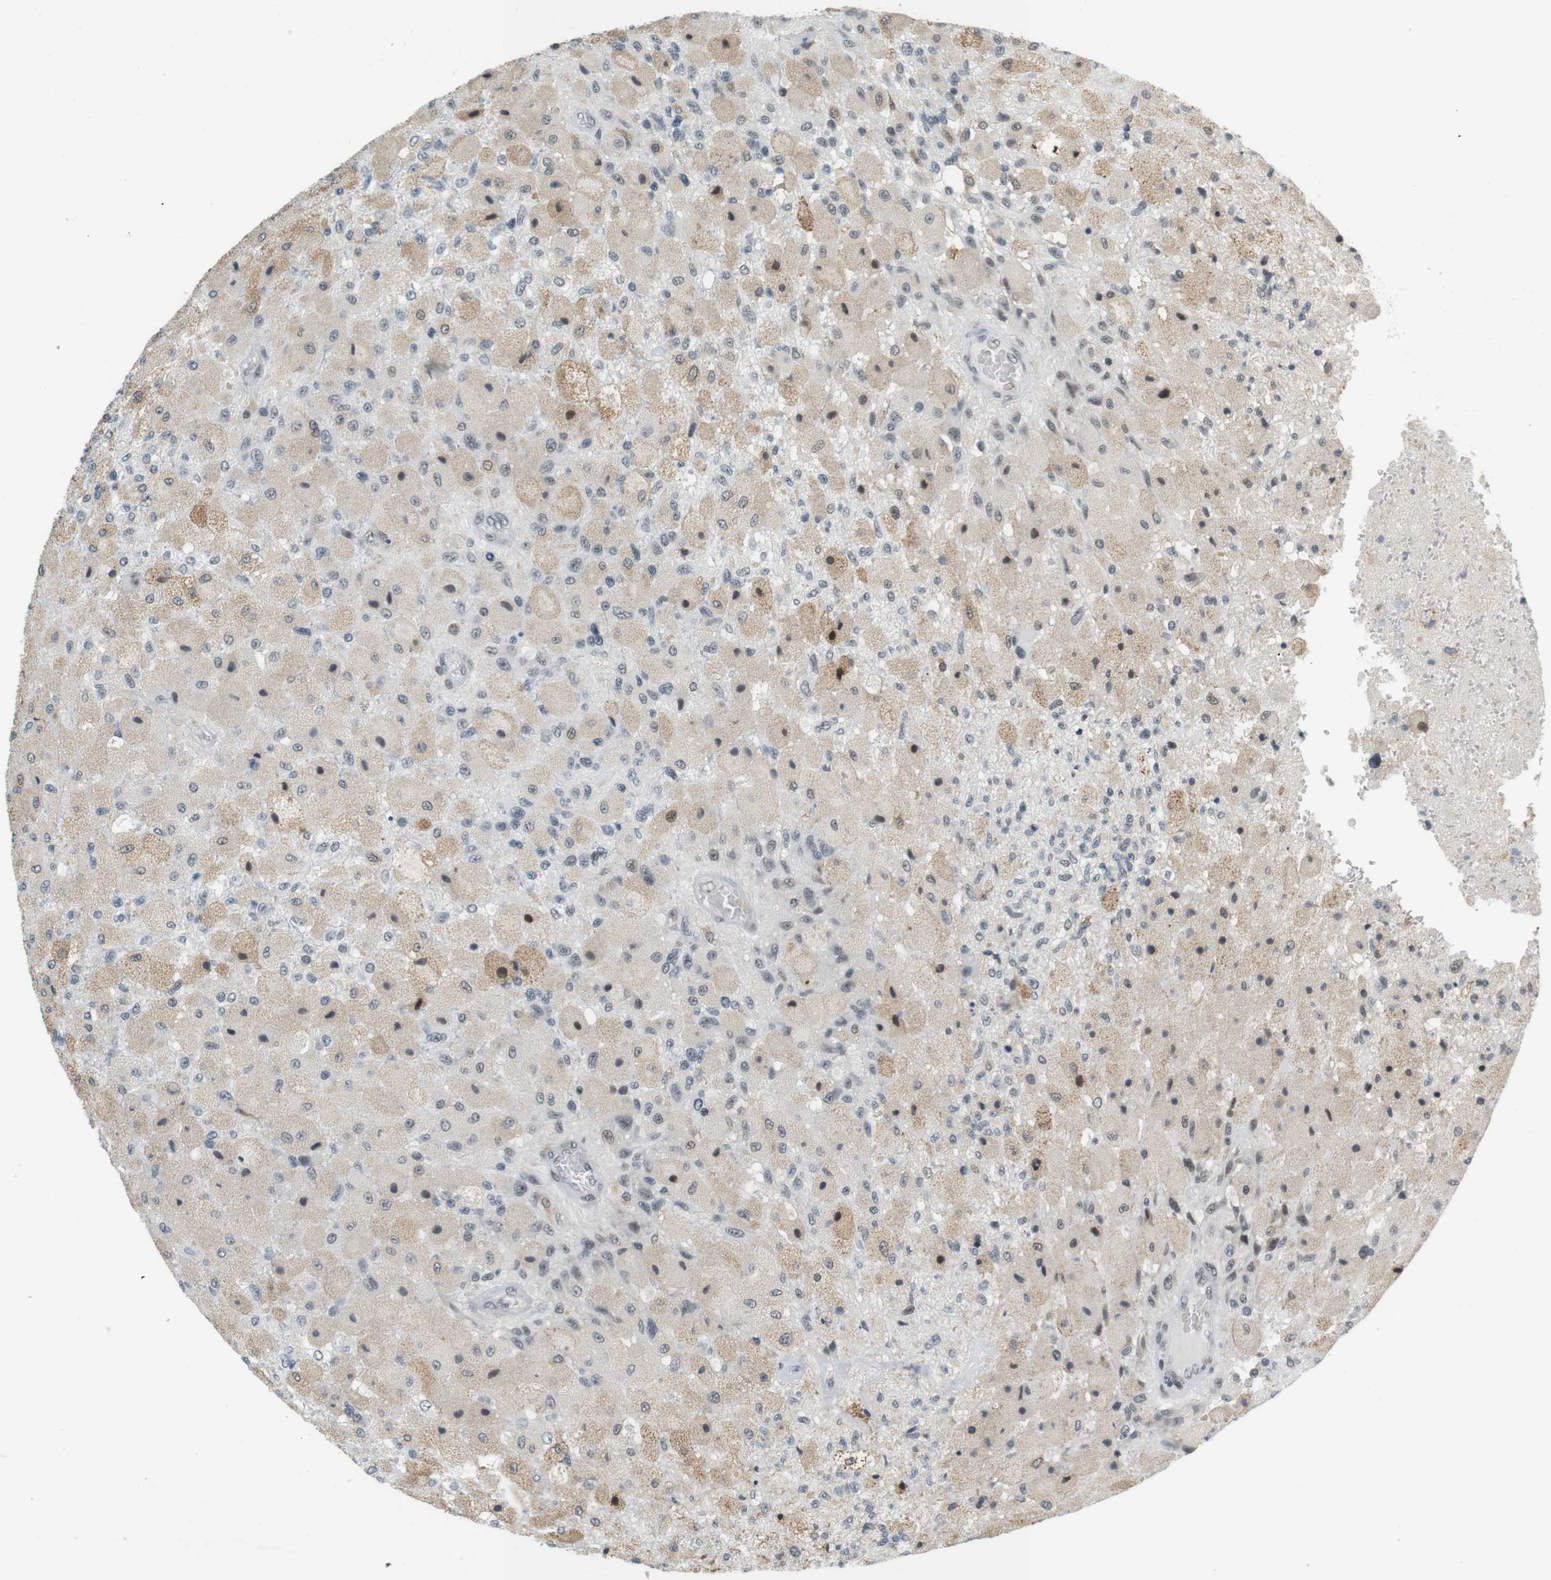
{"staining": {"intensity": "moderate", "quantity": "<25%", "location": "nuclear"}, "tissue": "glioma", "cell_type": "Tumor cells", "image_type": "cancer", "snomed": [{"axis": "morphology", "description": "Normal tissue, NOS"}, {"axis": "morphology", "description": "Glioma, malignant, High grade"}, {"axis": "topography", "description": "Cerebral cortex"}], "caption": "Immunohistochemical staining of glioma reveals low levels of moderate nuclear positivity in about <25% of tumor cells.", "gene": "RNF38", "patient": {"sex": "male", "age": 77}}